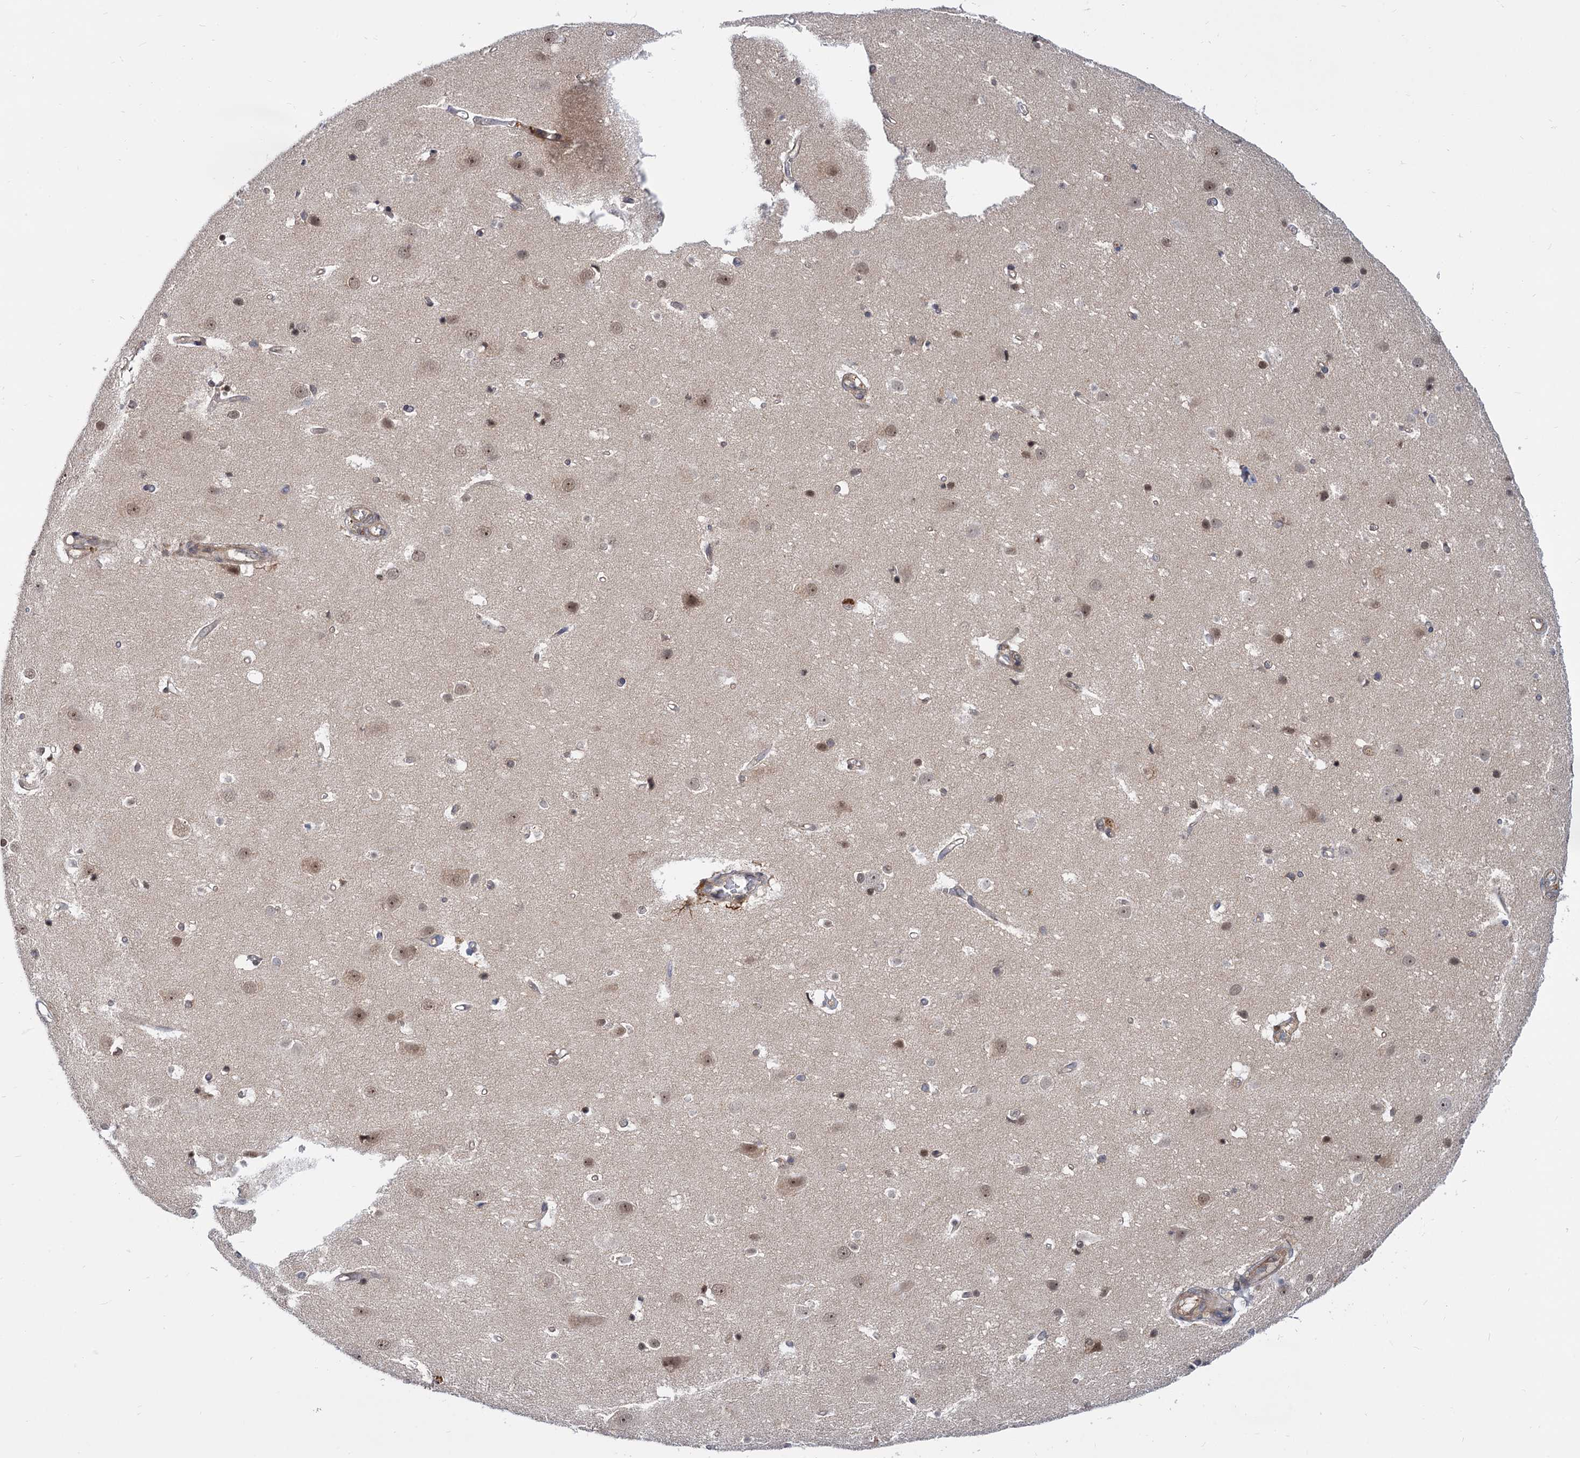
{"staining": {"intensity": "moderate", "quantity": "25%-75%", "location": "cytoplasmic/membranous"}, "tissue": "cerebral cortex", "cell_type": "Endothelial cells", "image_type": "normal", "snomed": [{"axis": "morphology", "description": "Normal tissue, NOS"}, {"axis": "topography", "description": "Cerebral cortex"}], "caption": "Moderate cytoplasmic/membranous expression for a protein is appreciated in approximately 25%-75% of endothelial cells of benign cerebral cortex using IHC.", "gene": "SNX15", "patient": {"sex": "male", "age": 54}}